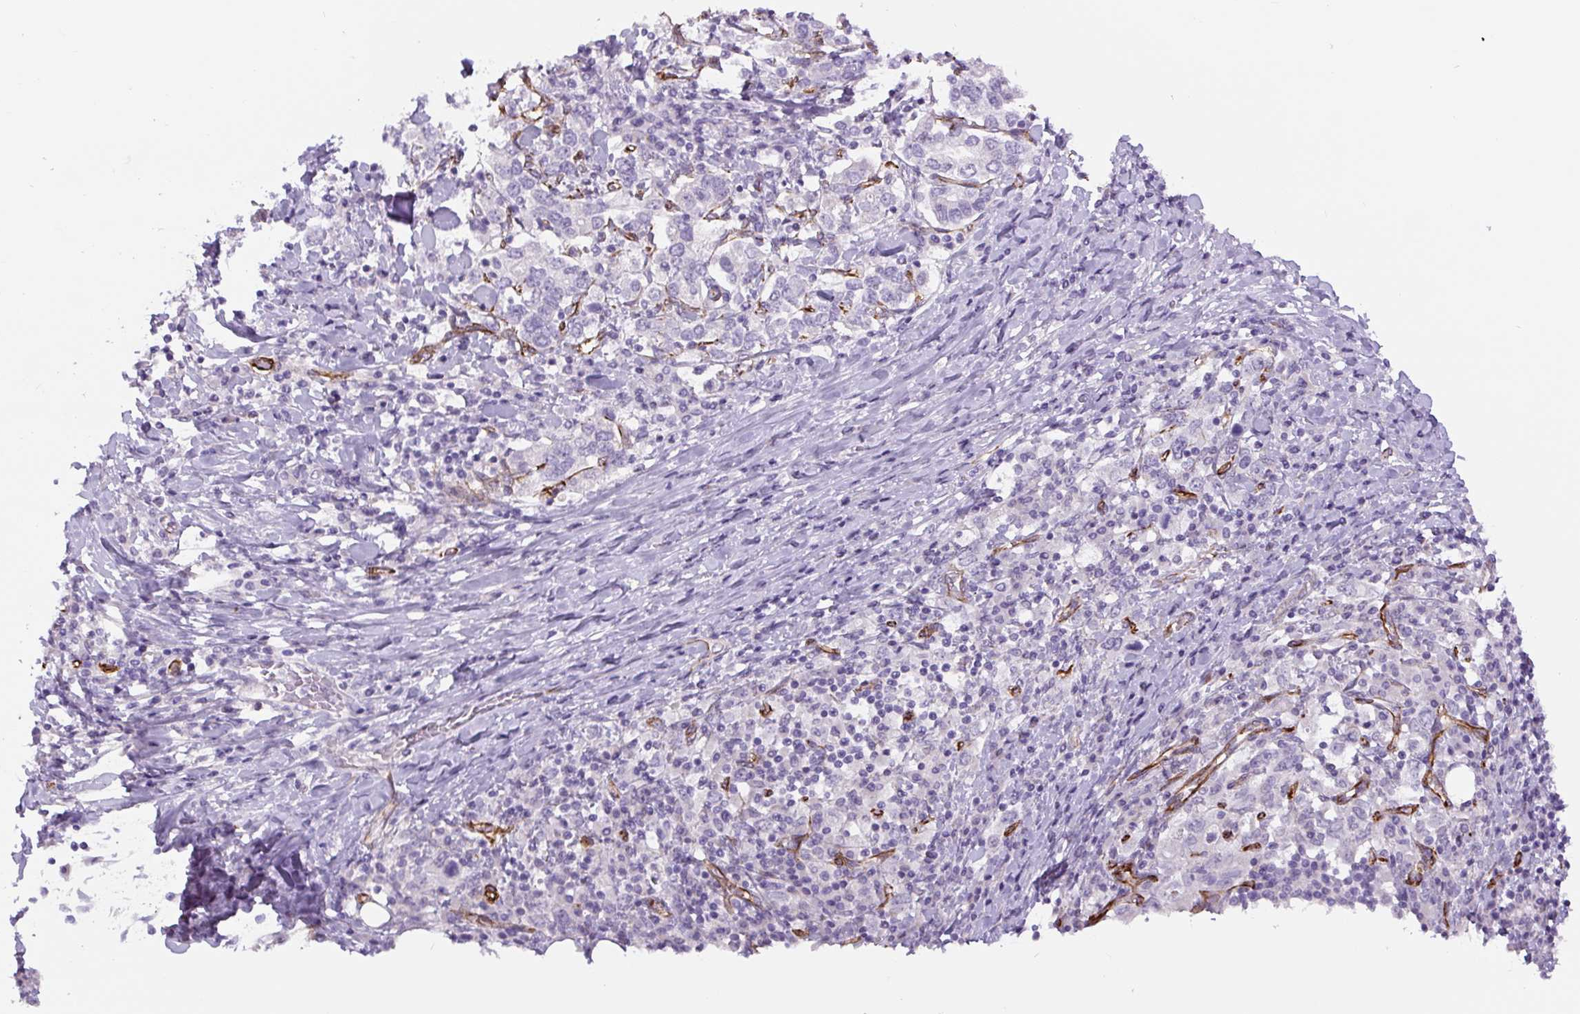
{"staining": {"intensity": "negative", "quantity": "none", "location": "none"}, "tissue": "stomach cancer", "cell_type": "Tumor cells", "image_type": "cancer", "snomed": [{"axis": "morphology", "description": "Adenocarcinoma, NOS"}, {"axis": "topography", "description": "Stomach, upper"}, {"axis": "topography", "description": "Stomach"}], "caption": "Histopathology image shows no significant protein expression in tumor cells of adenocarcinoma (stomach).", "gene": "NES", "patient": {"sex": "male", "age": 62}}